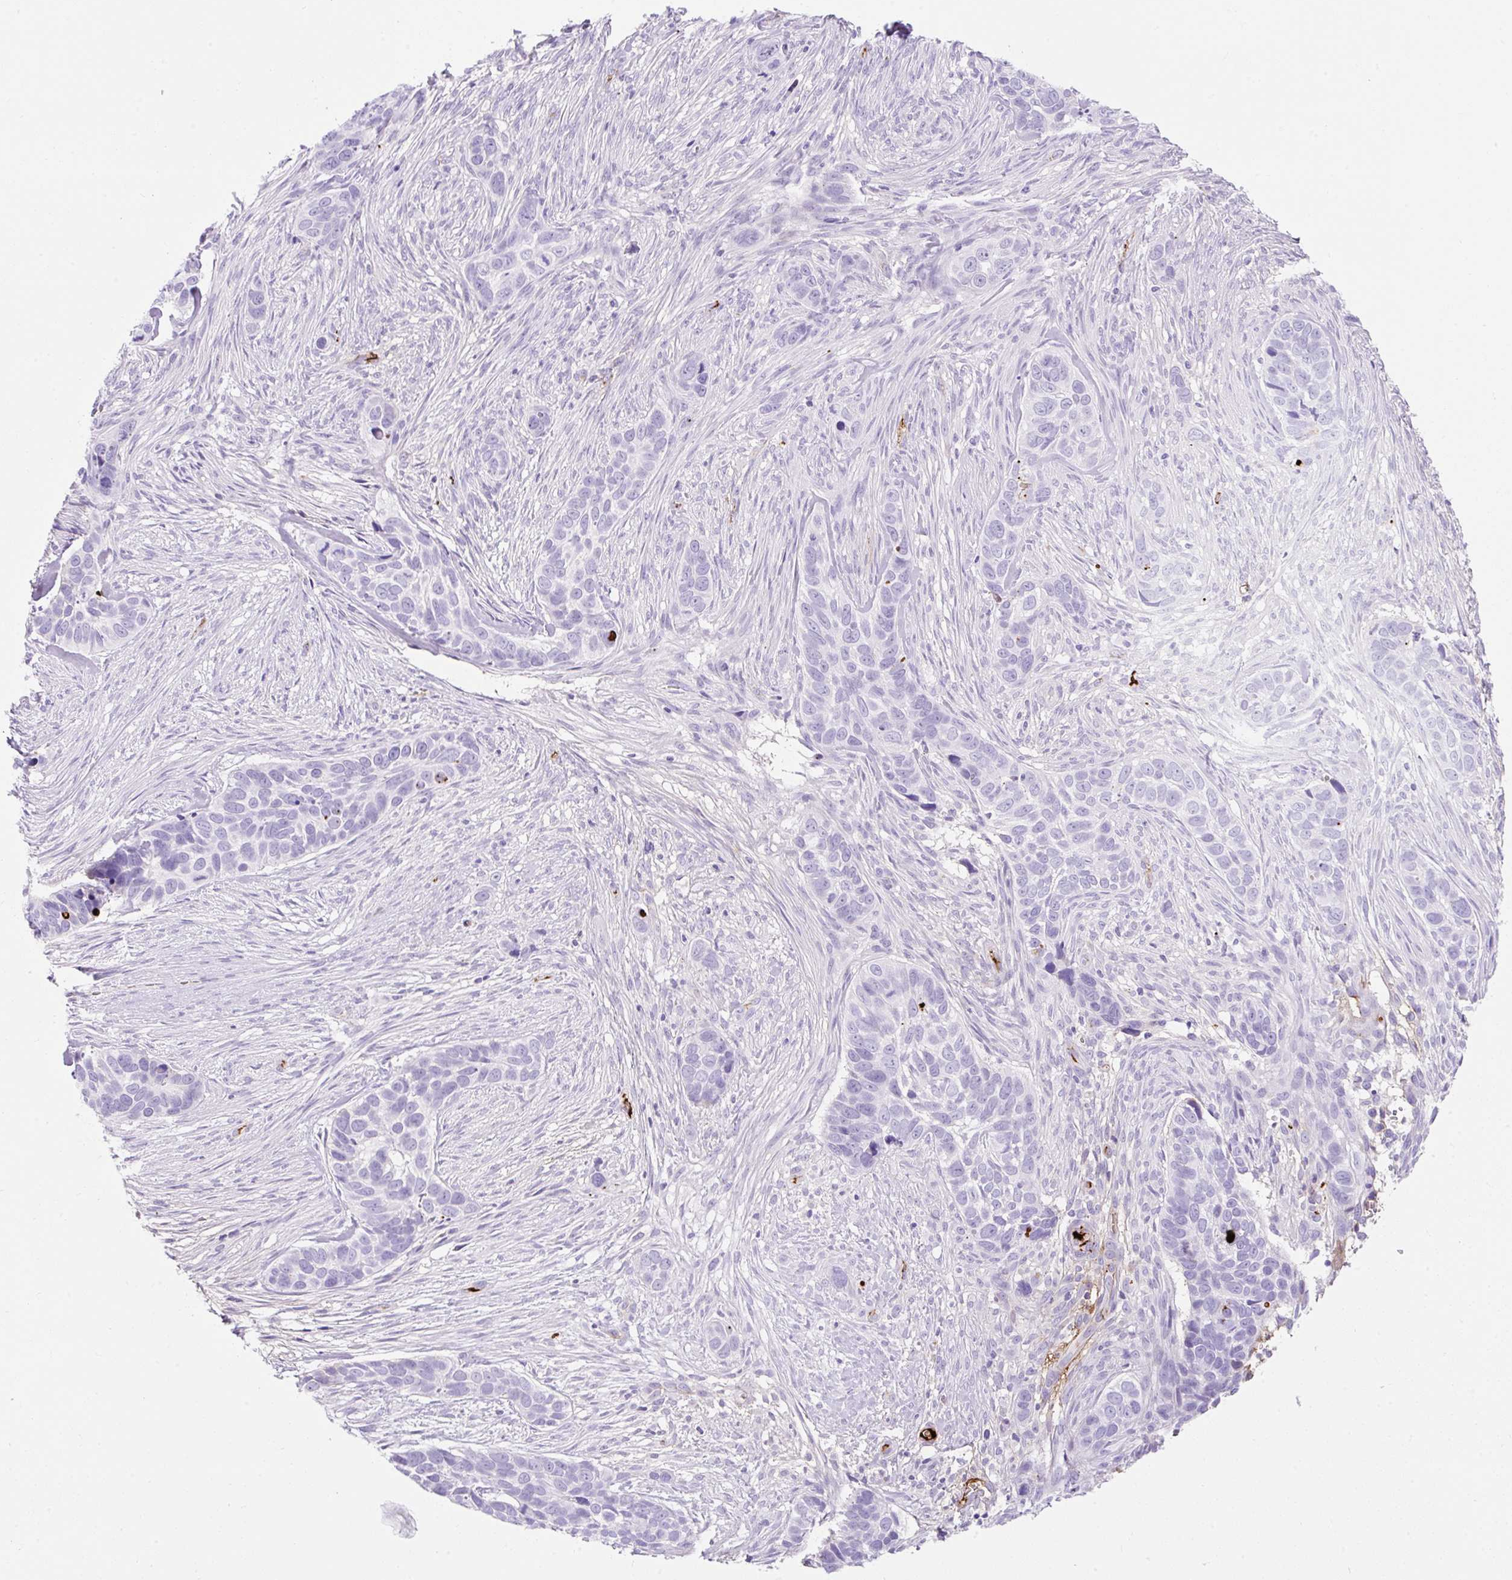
{"staining": {"intensity": "negative", "quantity": "none", "location": "none"}, "tissue": "skin cancer", "cell_type": "Tumor cells", "image_type": "cancer", "snomed": [{"axis": "morphology", "description": "Basal cell carcinoma"}, {"axis": "topography", "description": "Skin"}], "caption": "Protein analysis of skin cancer demonstrates no significant positivity in tumor cells. (DAB immunohistochemistry (IHC) visualized using brightfield microscopy, high magnification).", "gene": "APOC4-APOC2", "patient": {"sex": "female", "age": 82}}